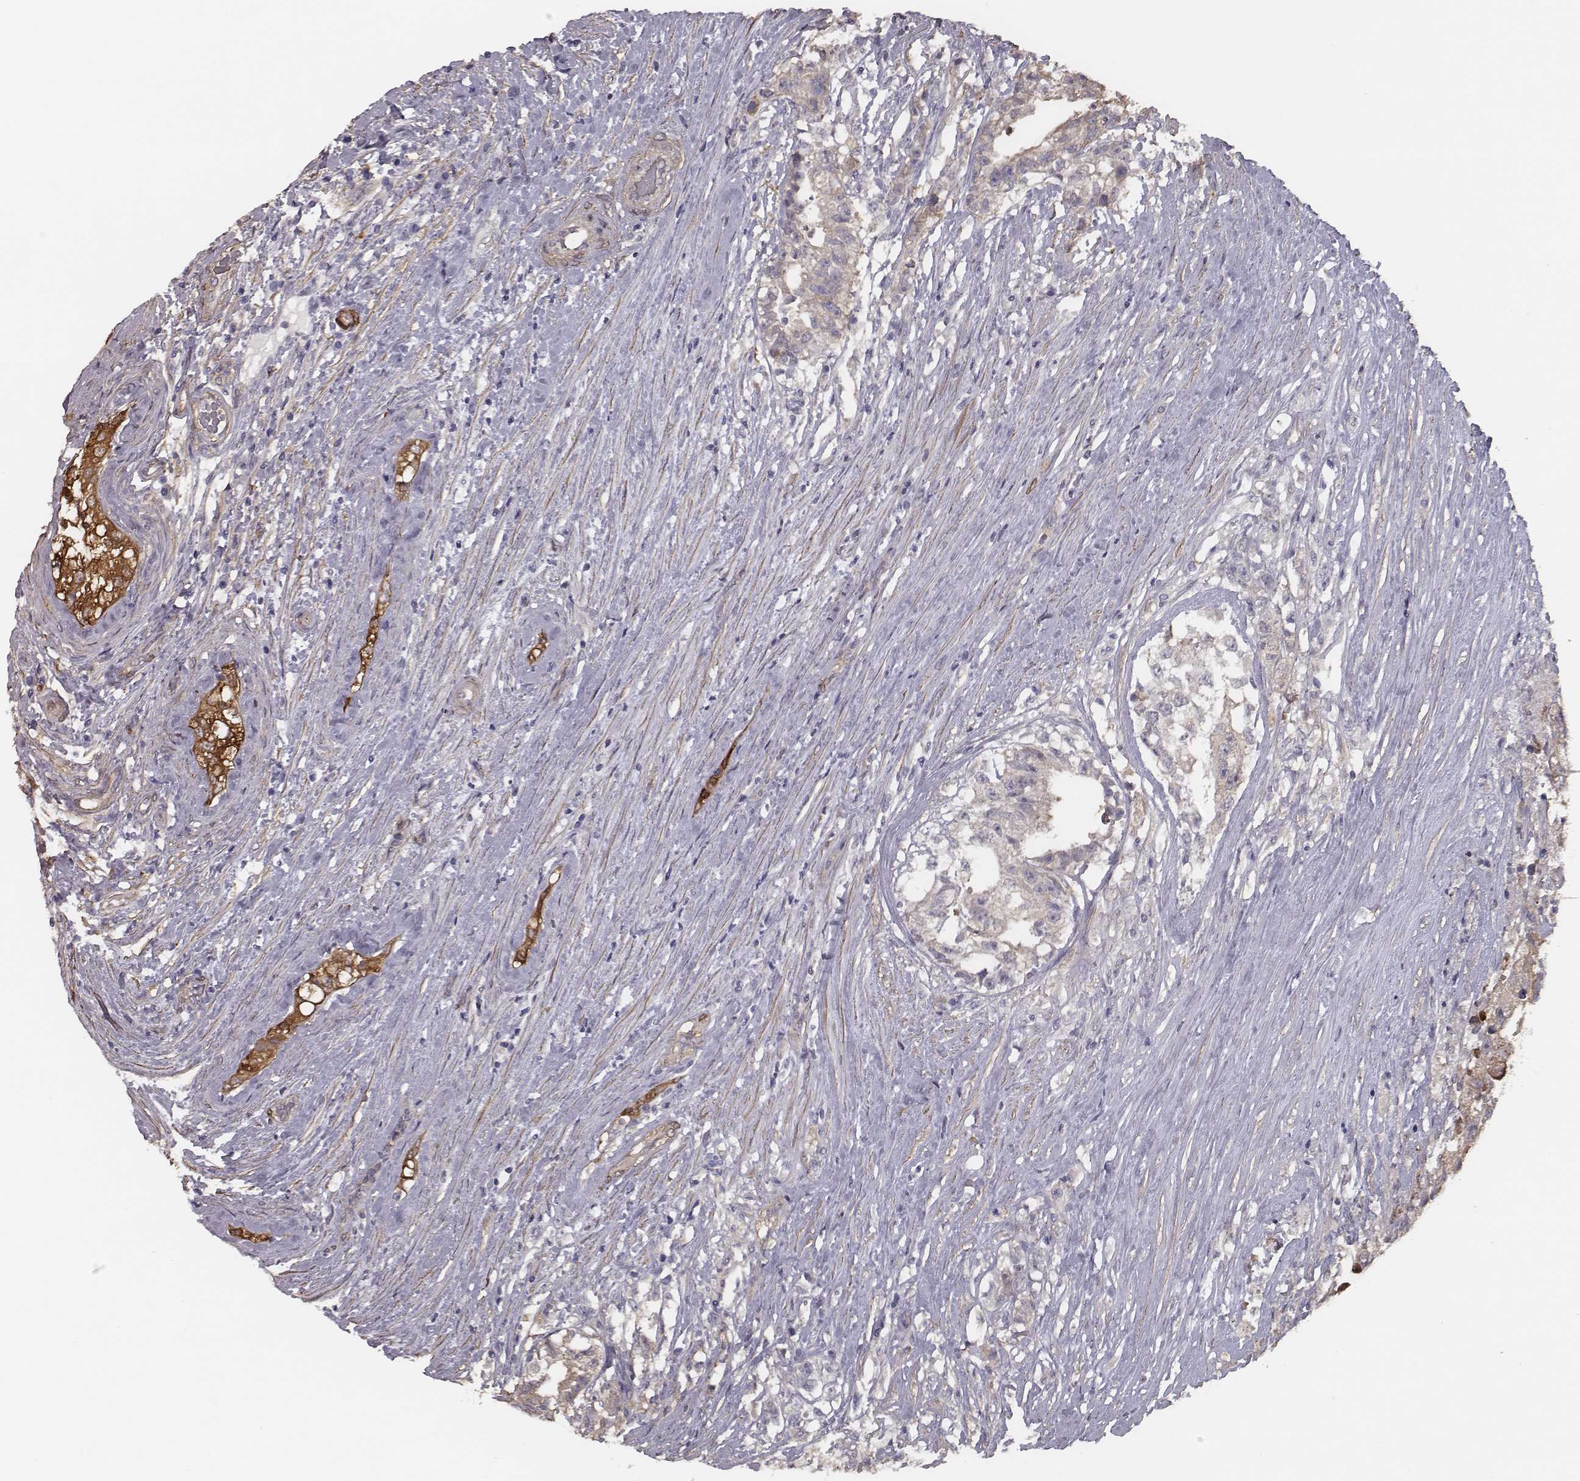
{"staining": {"intensity": "moderate", "quantity": "<25%", "location": "cytoplasmic/membranous"}, "tissue": "testis cancer", "cell_type": "Tumor cells", "image_type": "cancer", "snomed": [{"axis": "morphology", "description": "Seminoma, NOS"}, {"axis": "morphology", "description": "Carcinoma, Embryonal, NOS"}, {"axis": "topography", "description": "Testis"}], "caption": "Tumor cells display moderate cytoplasmic/membranous expression in about <25% of cells in testis cancer.", "gene": "ISYNA1", "patient": {"sex": "male", "age": 41}}